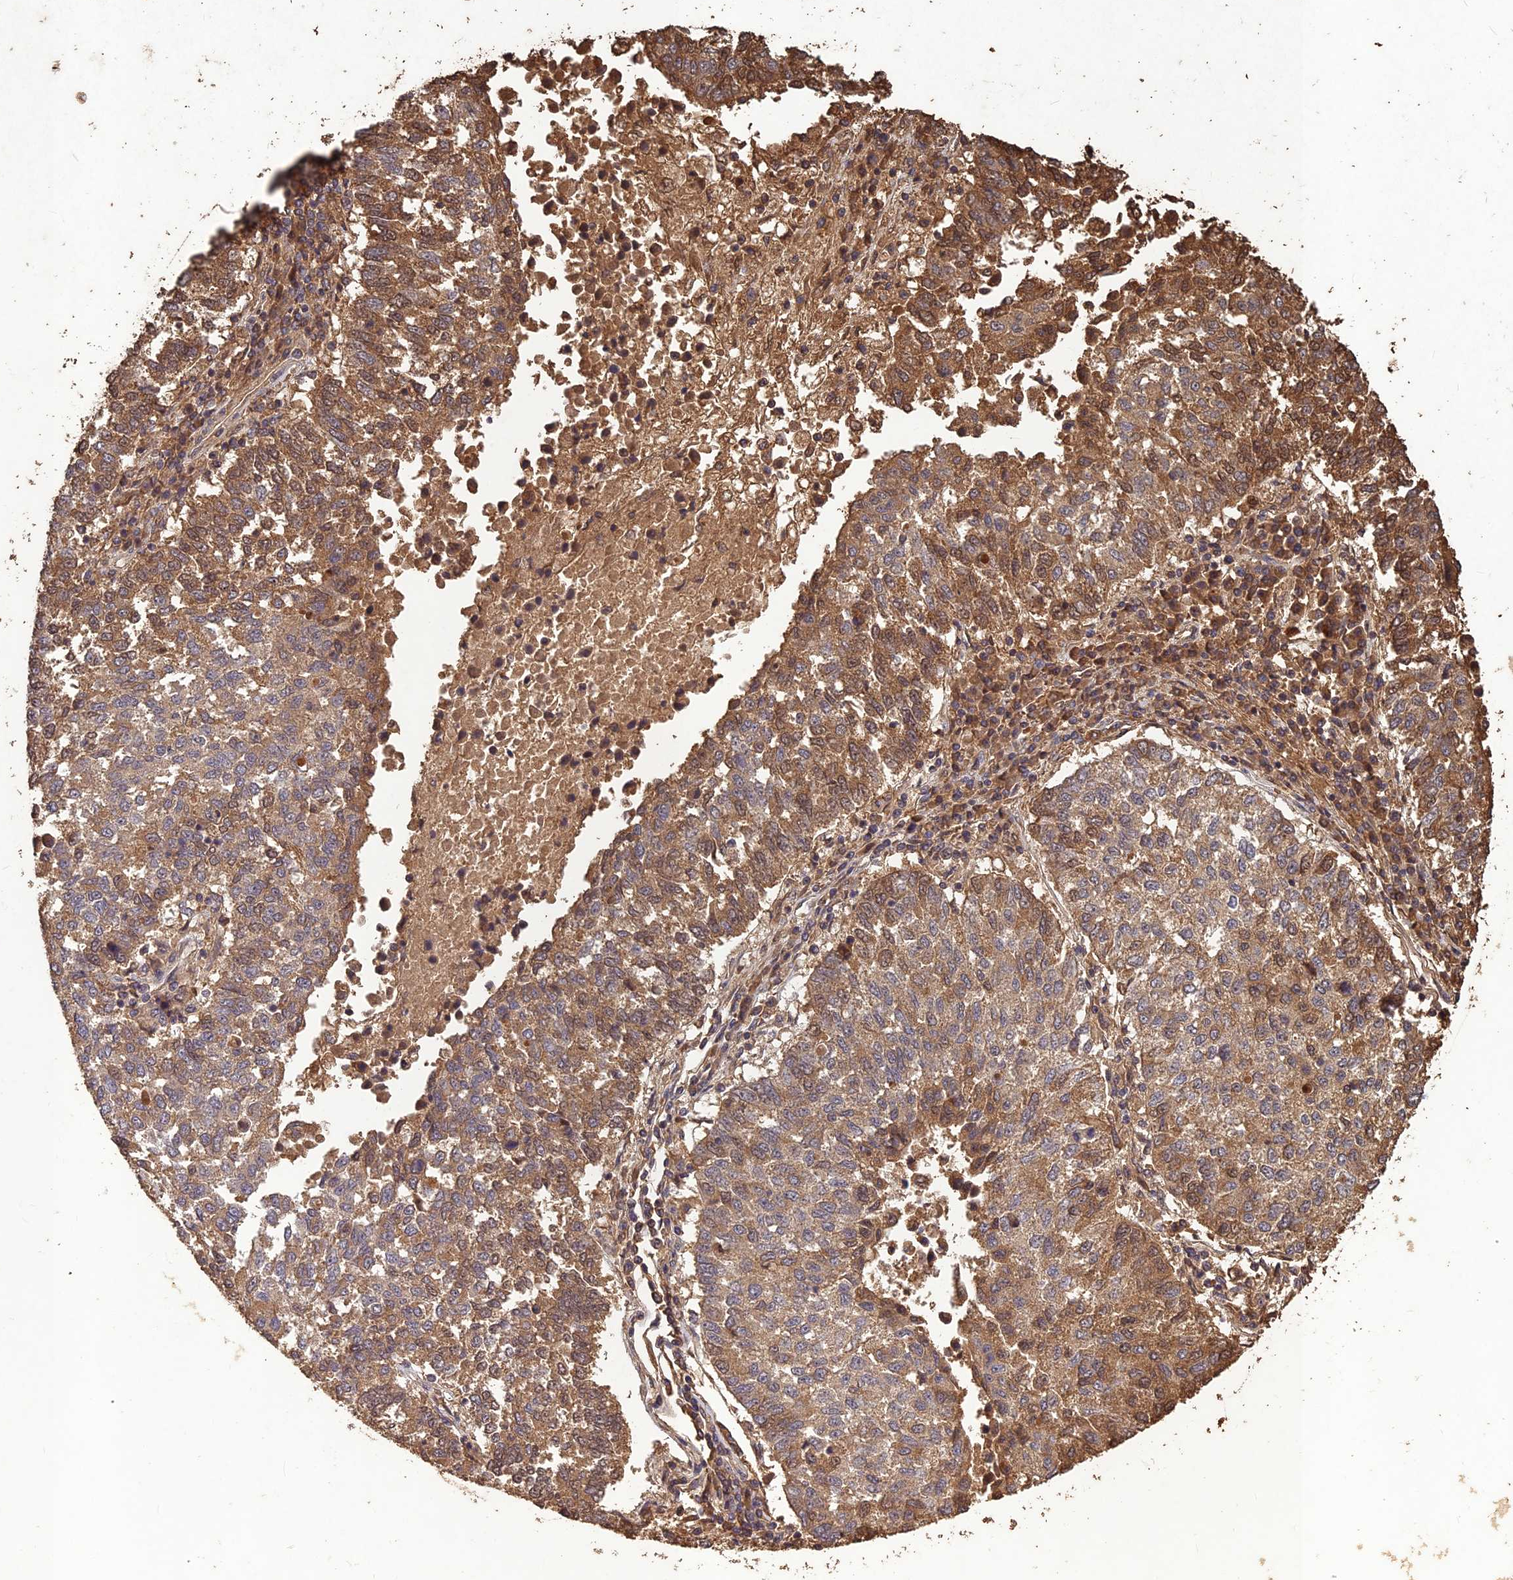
{"staining": {"intensity": "moderate", "quantity": ">75%", "location": "cytoplasmic/membranous"}, "tissue": "lung cancer", "cell_type": "Tumor cells", "image_type": "cancer", "snomed": [{"axis": "morphology", "description": "Squamous cell carcinoma, NOS"}, {"axis": "topography", "description": "Lung"}], "caption": "Immunohistochemical staining of lung squamous cell carcinoma reveals medium levels of moderate cytoplasmic/membranous staining in about >75% of tumor cells.", "gene": "SYMPK", "patient": {"sex": "male", "age": 73}}